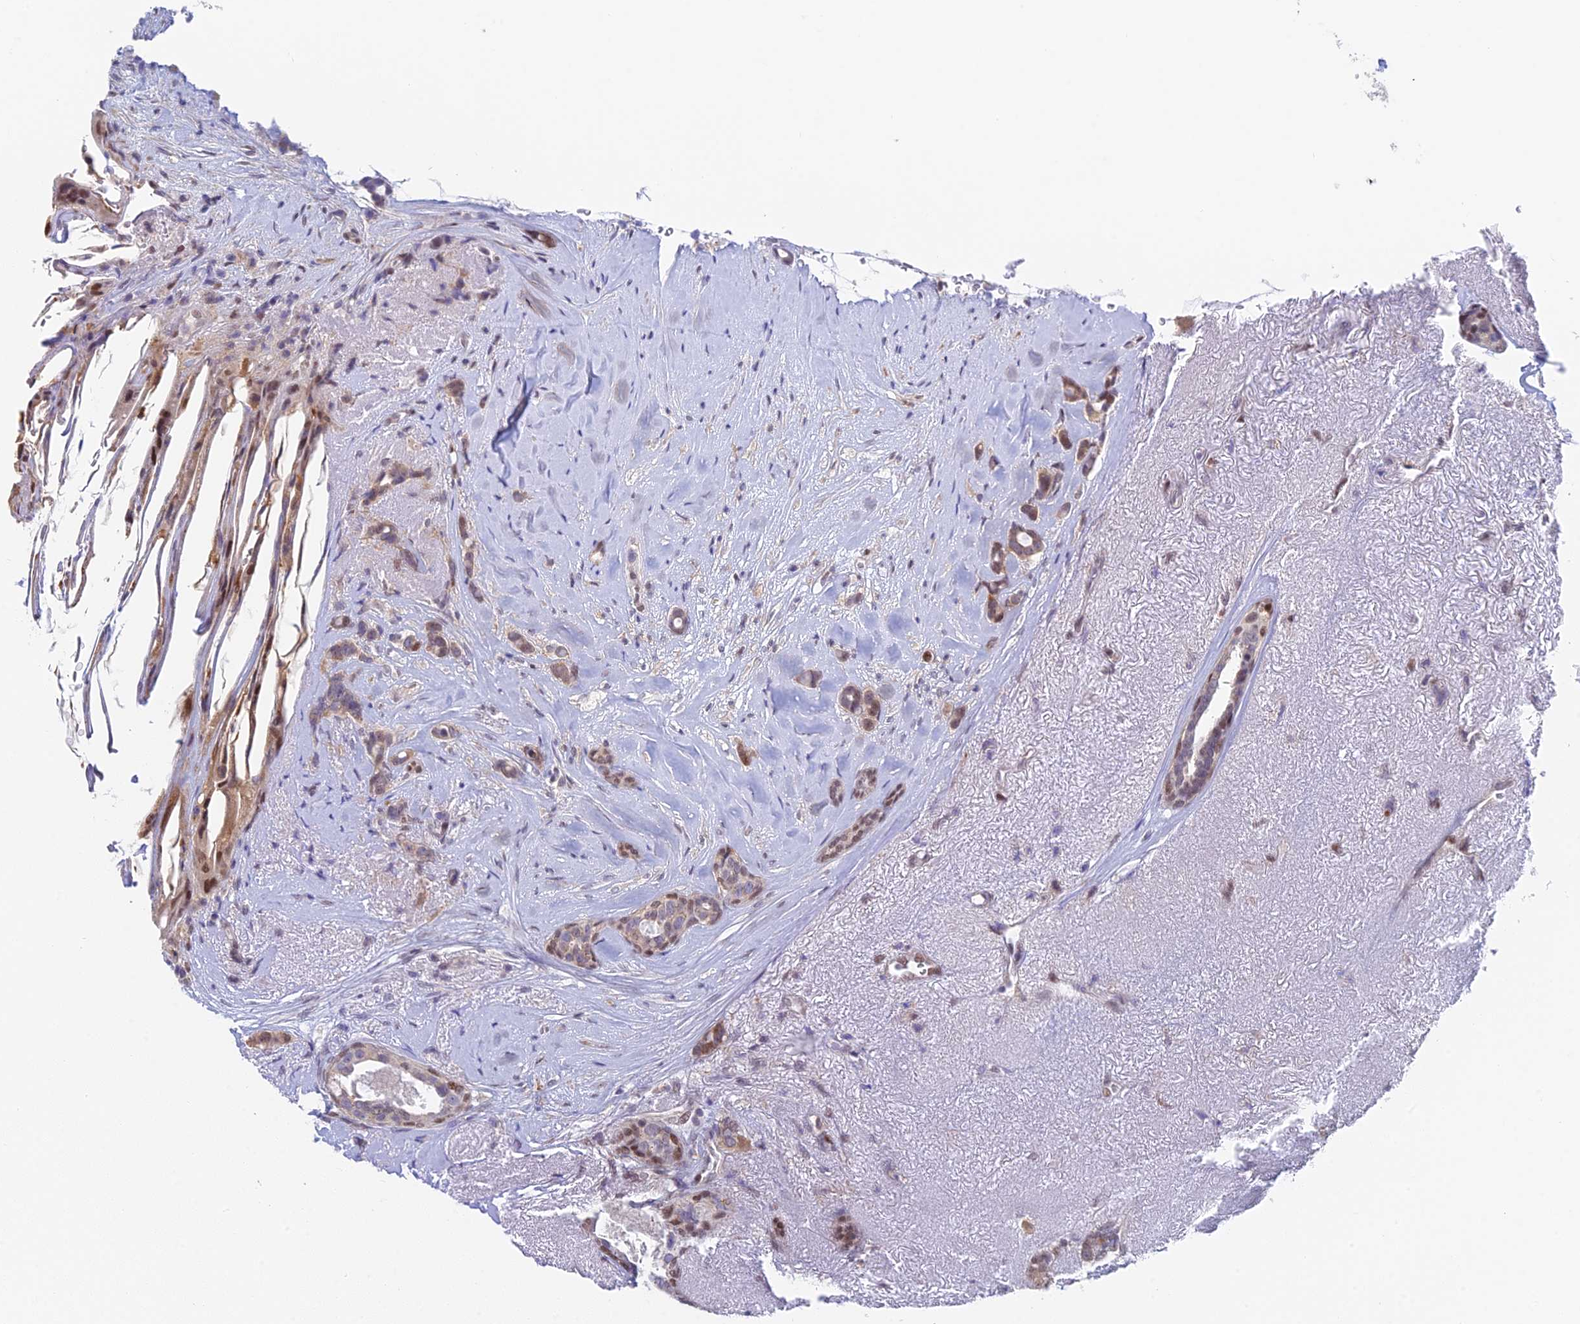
{"staining": {"intensity": "moderate", "quantity": "25%-75%", "location": "cytoplasmic/membranous,nuclear"}, "tissue": "breast cancer", "cell_type": "Tumor cells", "image_type": "cancer", "snomed": [{"axis": "morphology", "description": "Lobular carcinoma"}, {"axis": "topography", "description": "Breast"}], "caption": "Immunohistochemistry (IHC) photomicrograph of neoplastic tissue: breast cancer stained using immunohistochemistry demonstrates medium levels of moderate protein expression localized specifically in the cytoplasmic/membranous and nuclear of tumor cells, appearing as a cytoplasmic/membranous and nuclear brown color.", "gene": "MRPL17", "patient": {"sex": "female", "age": 51}}